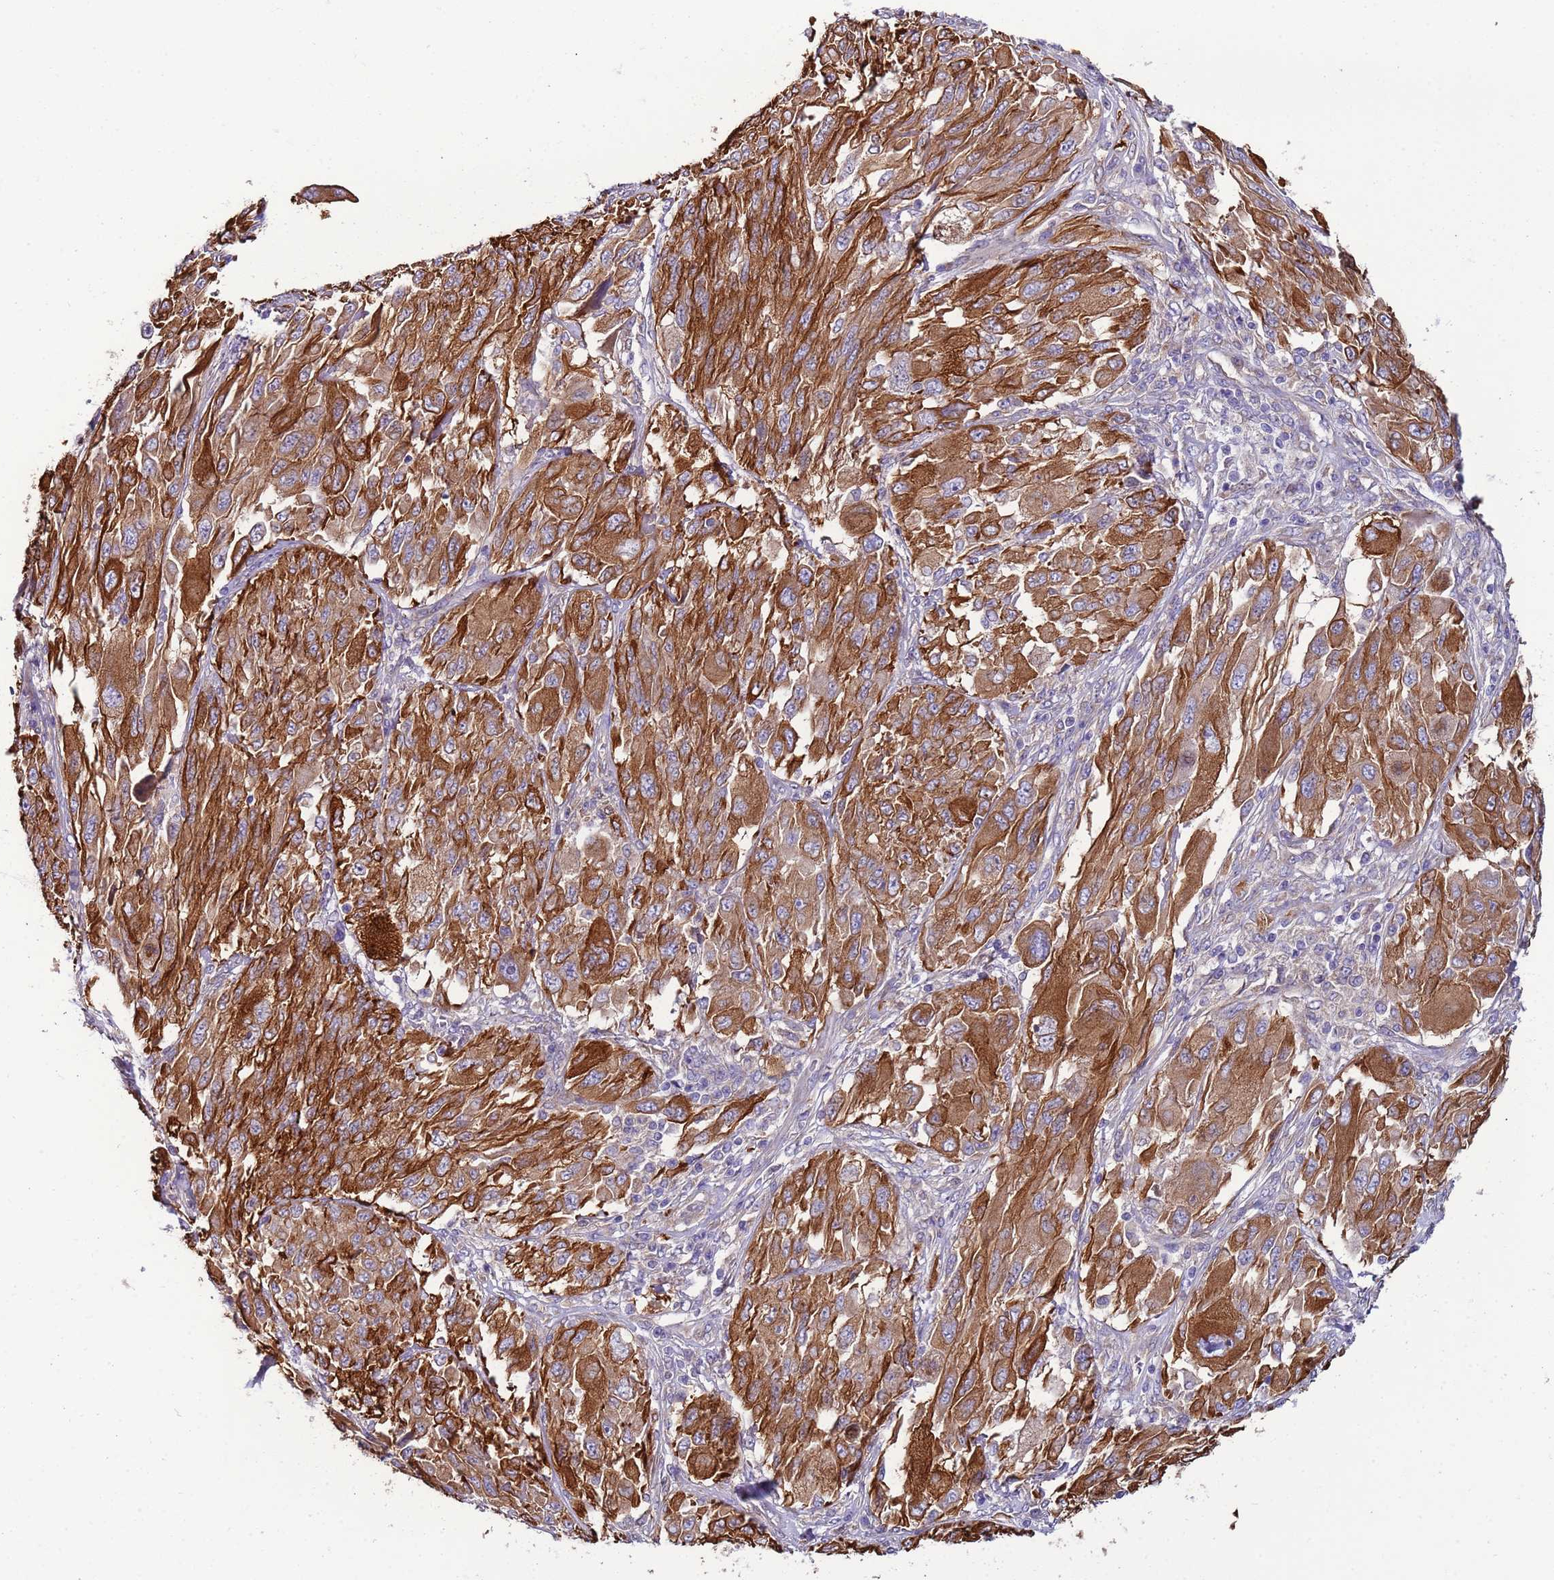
{"staining": {"intensity": "strong", "quantity": ">75%", "location": "cytoplasmic/membranous"}, "tissue": "melanoma", "cell_type": "Tumor cells", "image_type": "cancer", "snomed": [{"axis": "morphology", "description": "Malignant melanoma, NOS"}, {"axis": "topography", "description": "Skin"}], "caption": "Strong cytoplasmic/membranous expression is appreciated in approximately >75% of tumor cells in melanoma. (IHC, brightfield microscopy, high magnification).", "gene": "PAQR7", "patient": {"sex": "female", "age": 91}}